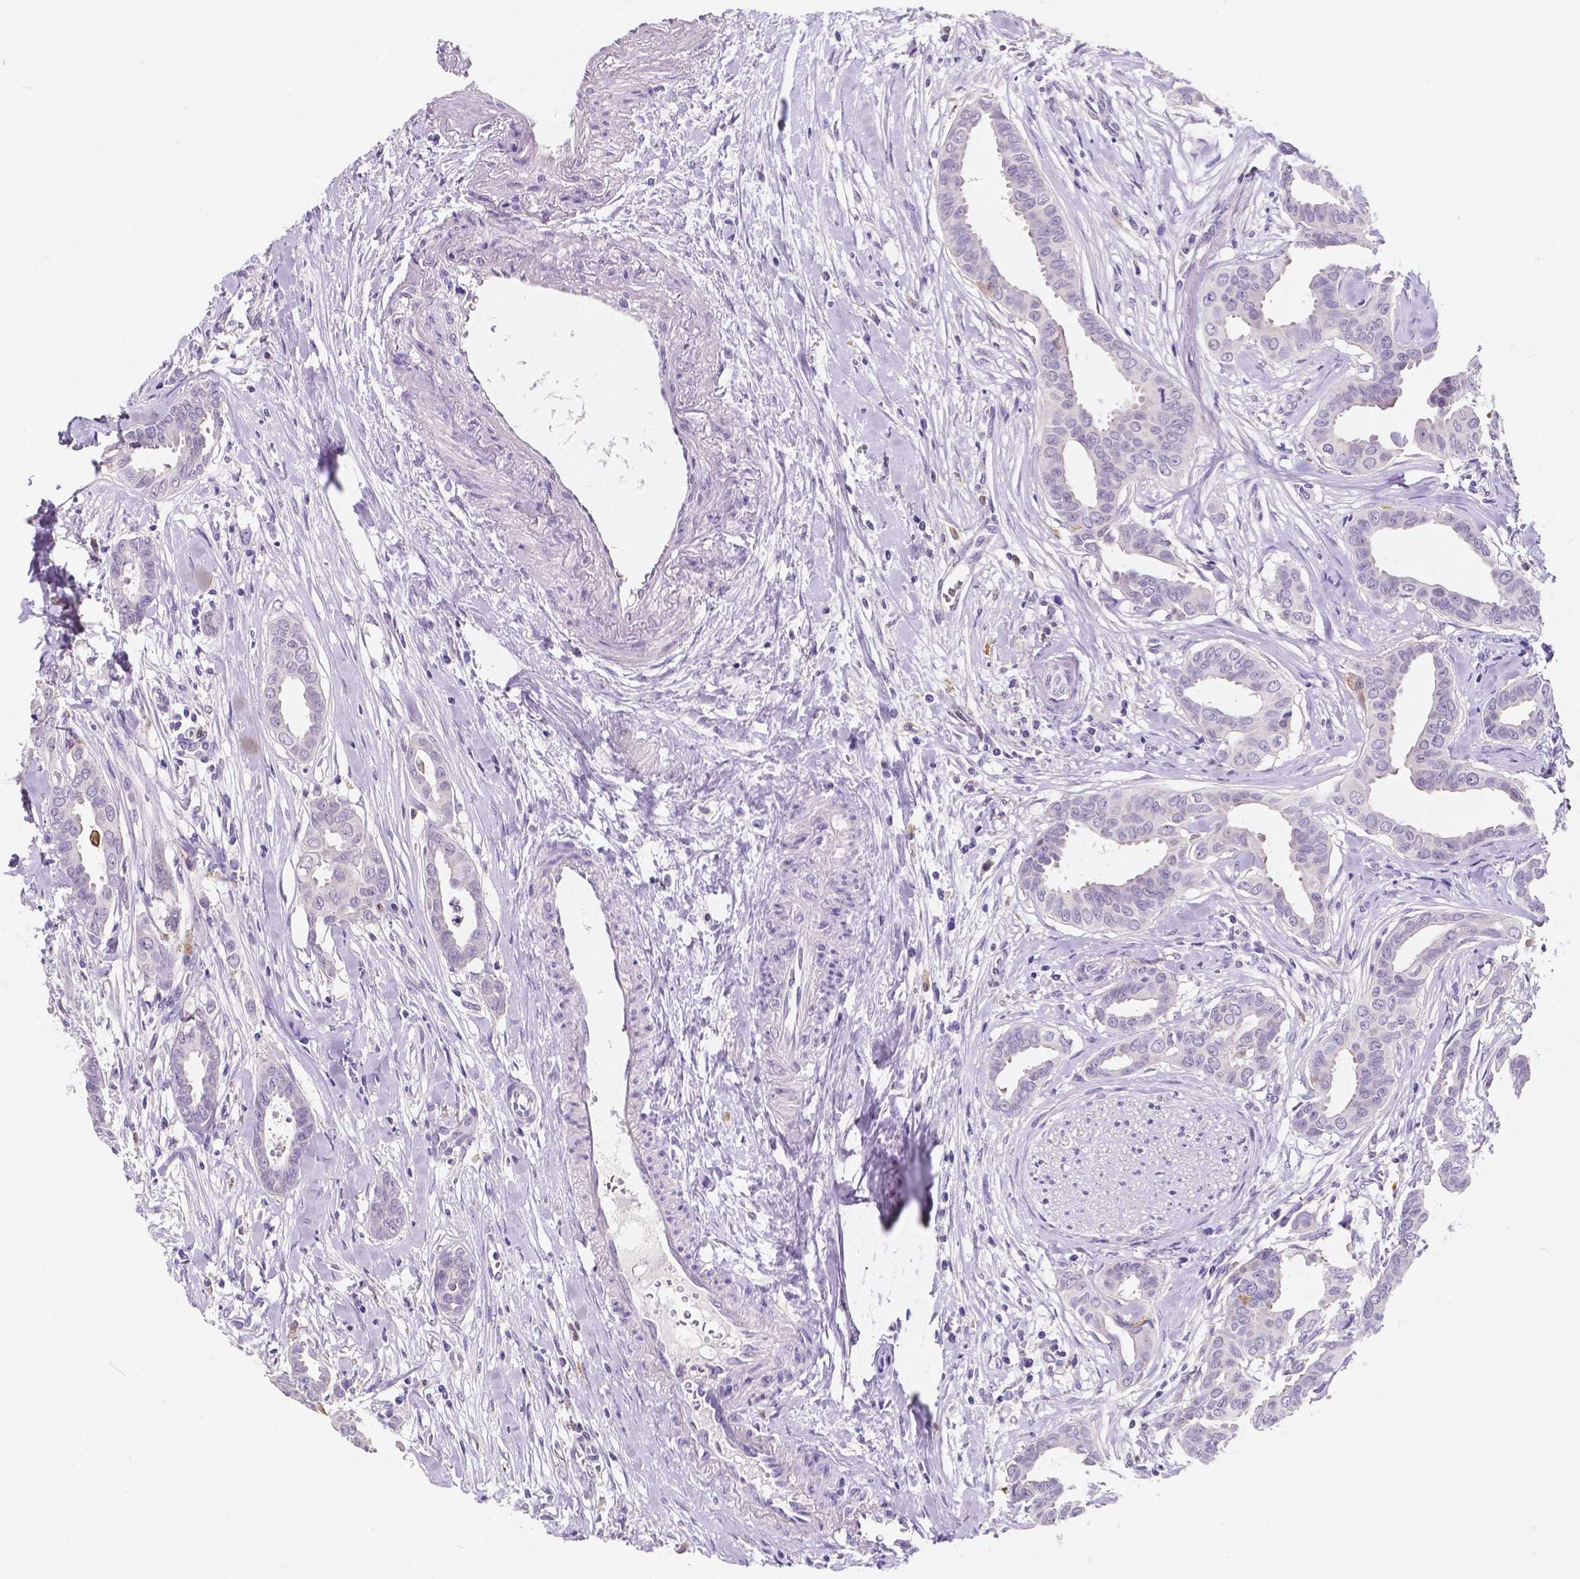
{"staining": {"intensity": "negative", "quantity": "none", "location": "none"}, "tissue": "breast cancer", "cell_type": "Tumor cells", "image_type": "cancer", "snomed": [{"axis": "morphology", "description": "Duct carcinoma"}, {"axis": "topography", "description": "Breast"}], "caption": "Tumor cells are negative for protein expression in human breast cancer.", "gene": "ACP5", "patient": {"sex": "female", "age": 45}}